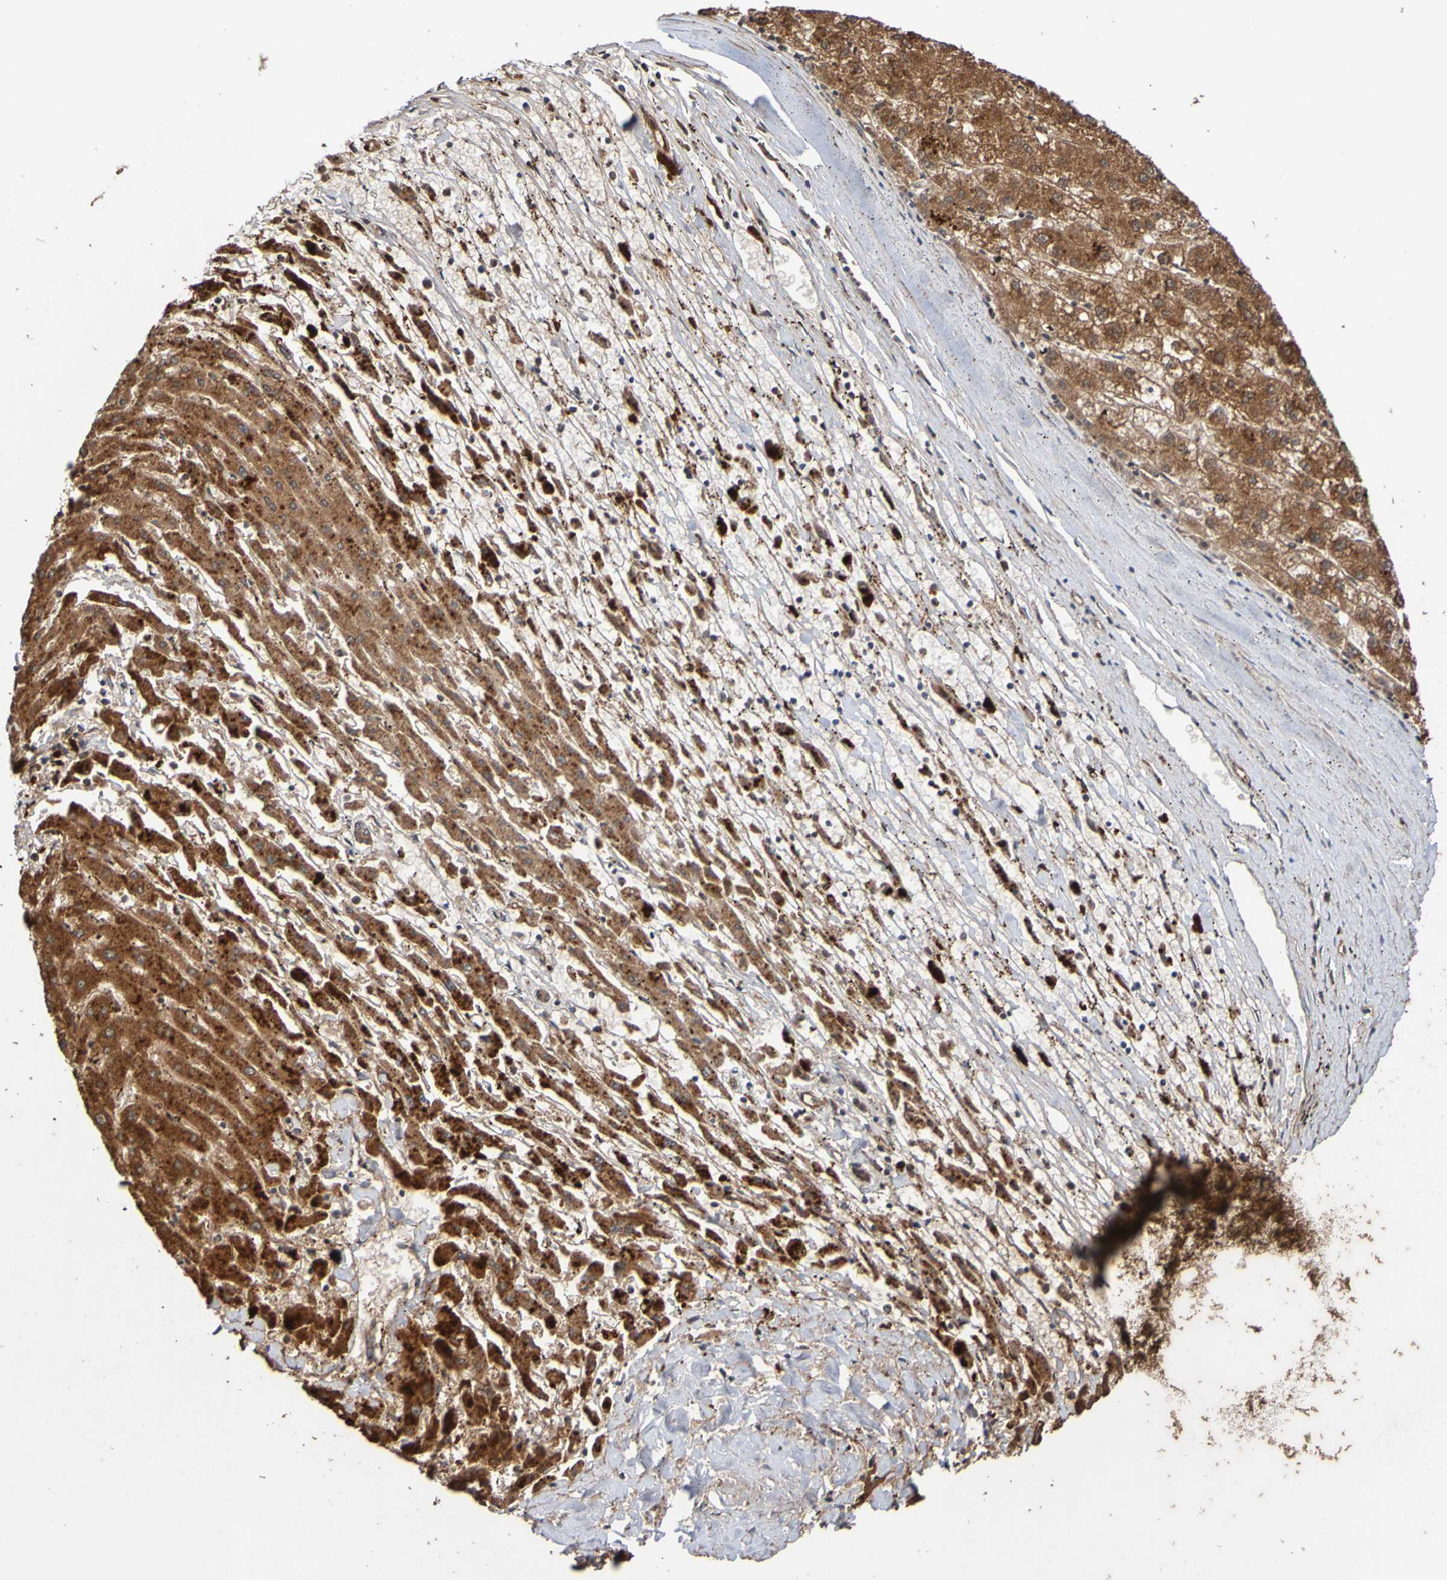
{"staining": {"intensity": "moderate", "quantity": ">75%", "location": "cytoplasmic/membranous"}, "tissue": "liver cancer", "cell_type": "Tumor cells", "image_type": "cancer", "snomed": [{"axis": "morphology", "description": "Carcinoma, Hepatocellular, NOS"}, {"axis": "topography", "description": "Liver"}], "caption": "Immunohistochemistry histopathology image of human liver cancer (hepatocellular carcinoma) stained for a protein (brown), which exhibits medium levels of moderate cytoplasmic/membranous positivity in about >75% of tumor cells.", "gene": "UCN", "patient": {"sex": "male", "age": 72}}